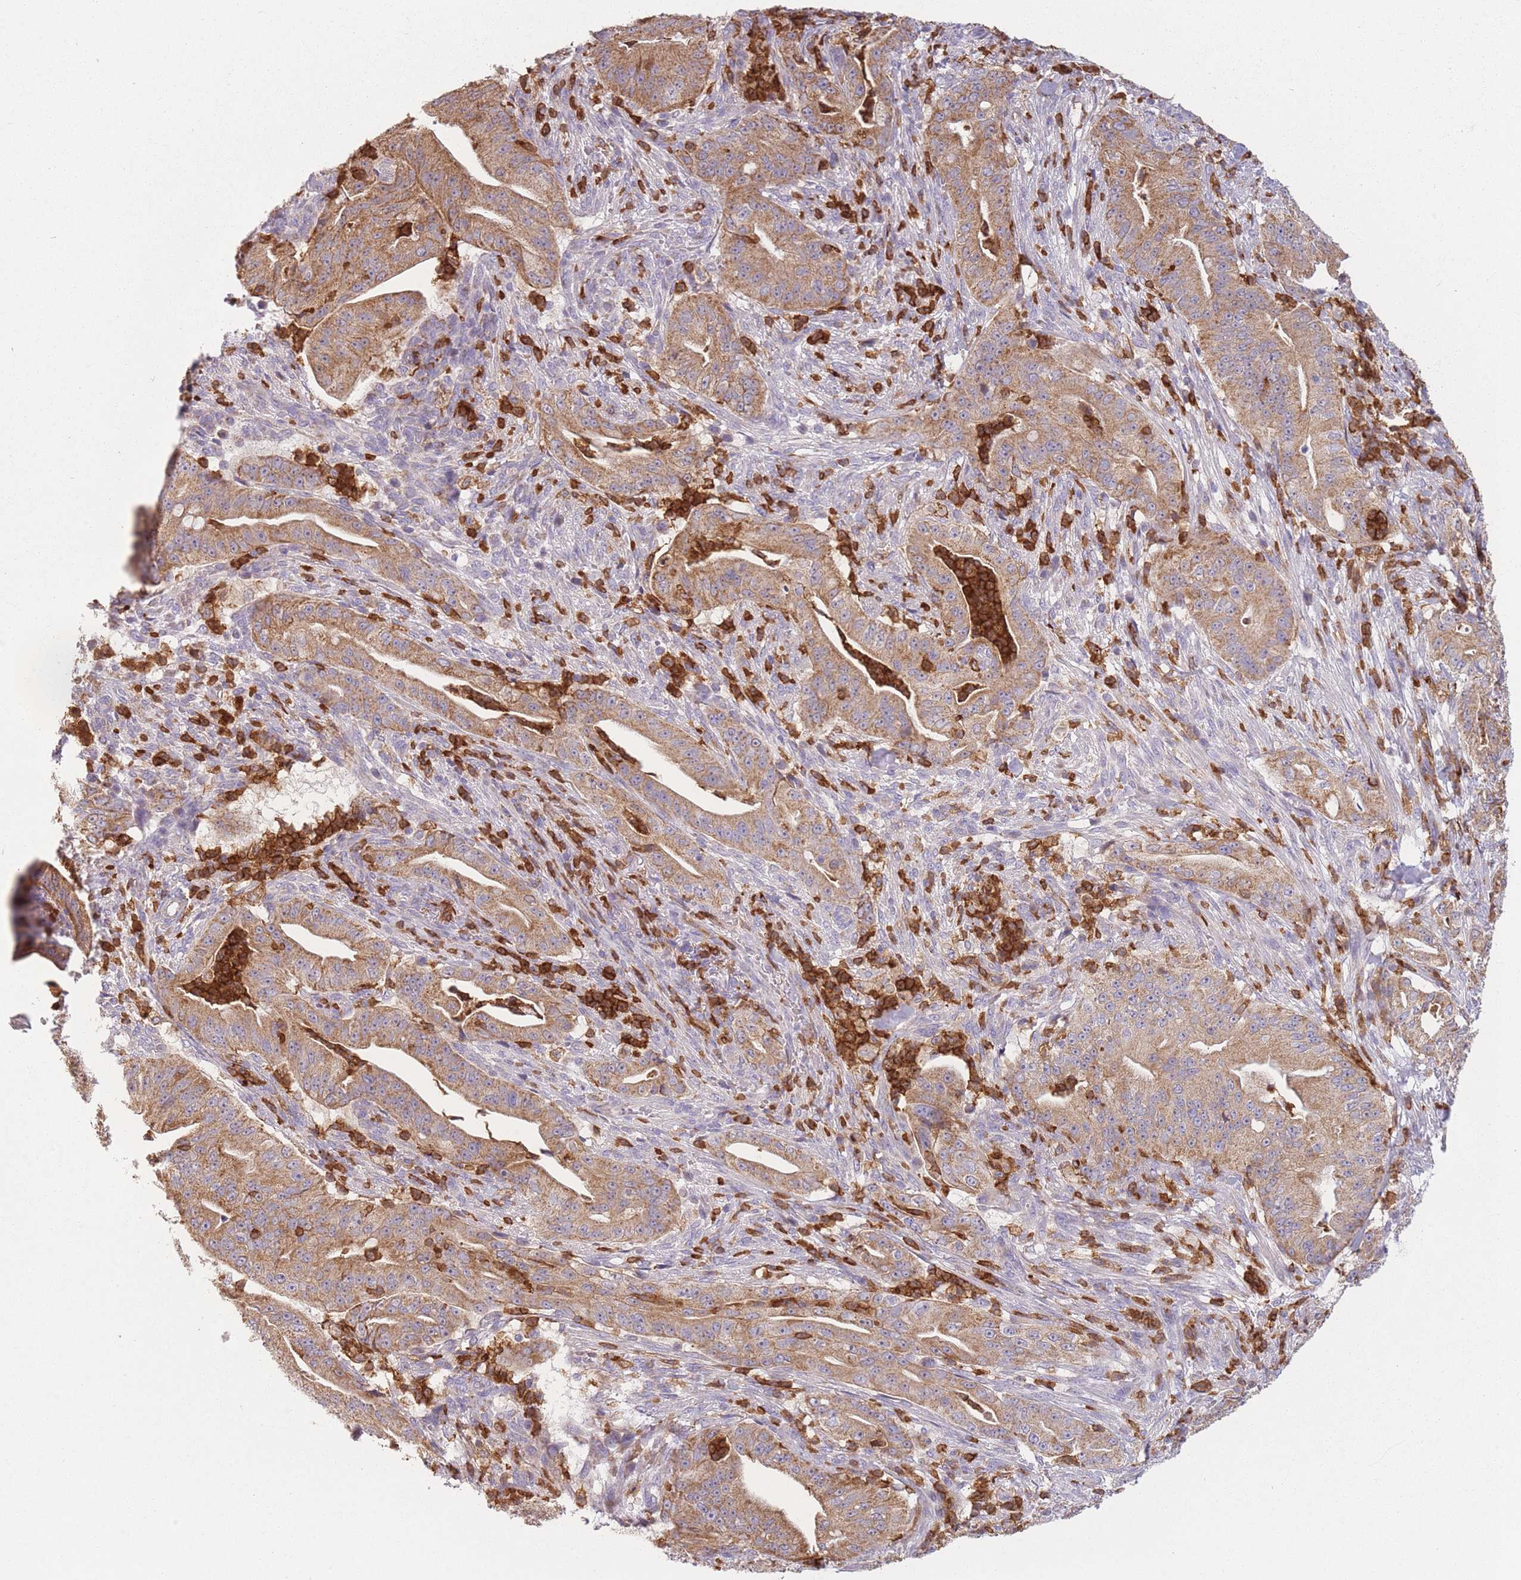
{"staining": {"intensity": "moderate", "quantity": ">75%", "location": "cytoplasmic/membranous"}, "tissue": "pancreatic cancer", "cell_type": "Tumor cells", "image_type": "cancer", "snomed": [{"axis": "morphology", "description": "Adenocarcinoma, NOS"}, {"axis": "topography", "description": "Pancreas"}], "caption": "Protein expression by immunohistochemistry (IHC) displays moderate cytoplasmic/membranous positivity in about >75% of tumor cells in pancreatic adenocarcinoma. (Brightfield microscopy of DAB IHC at high magnification).", "gene": "PRAM1", "patient": {"sex": "male", "age": 71}}